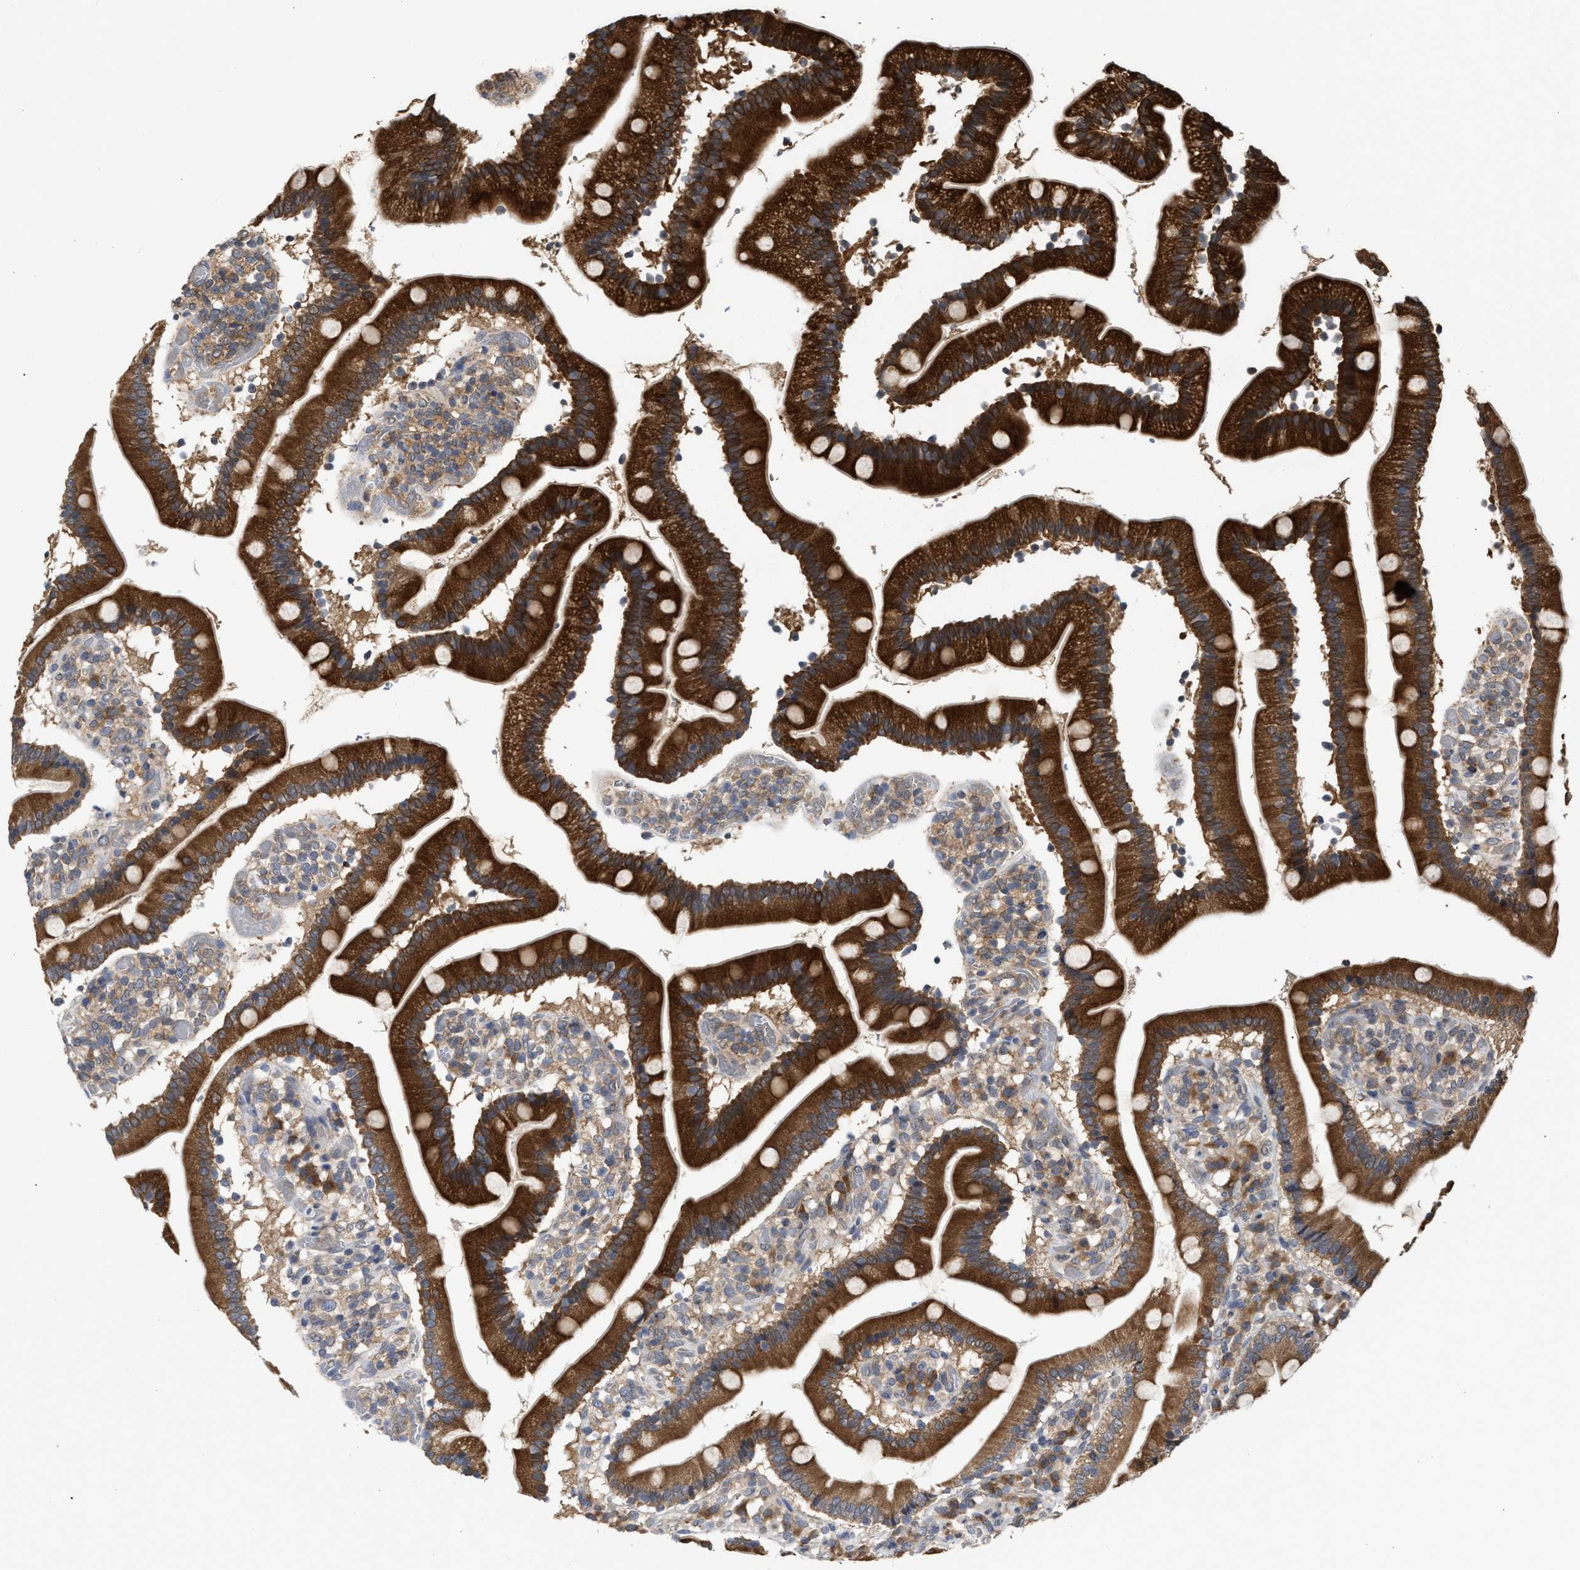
{"staining": {"intensity": "strong", "quantity": ">75%", "location": "cytoplasmic/membranous"}, "tissue": "duodenum", "cell_type": "Glandular cells", "image_type": "normal", "snomed": [{"axis": "morphology", "description": "Normal tissue, NOS"}, {"axis": "topography", "description": "Duodenum"}], "caption": "Protein positivity by immunohistochemistry (IHC) shows strong cytoplasmic/membranous staining in about >75% of glandular cells in benign duodenum.", "gene": "SAR1A", "patient": {"sex": "male", "age": 66}}